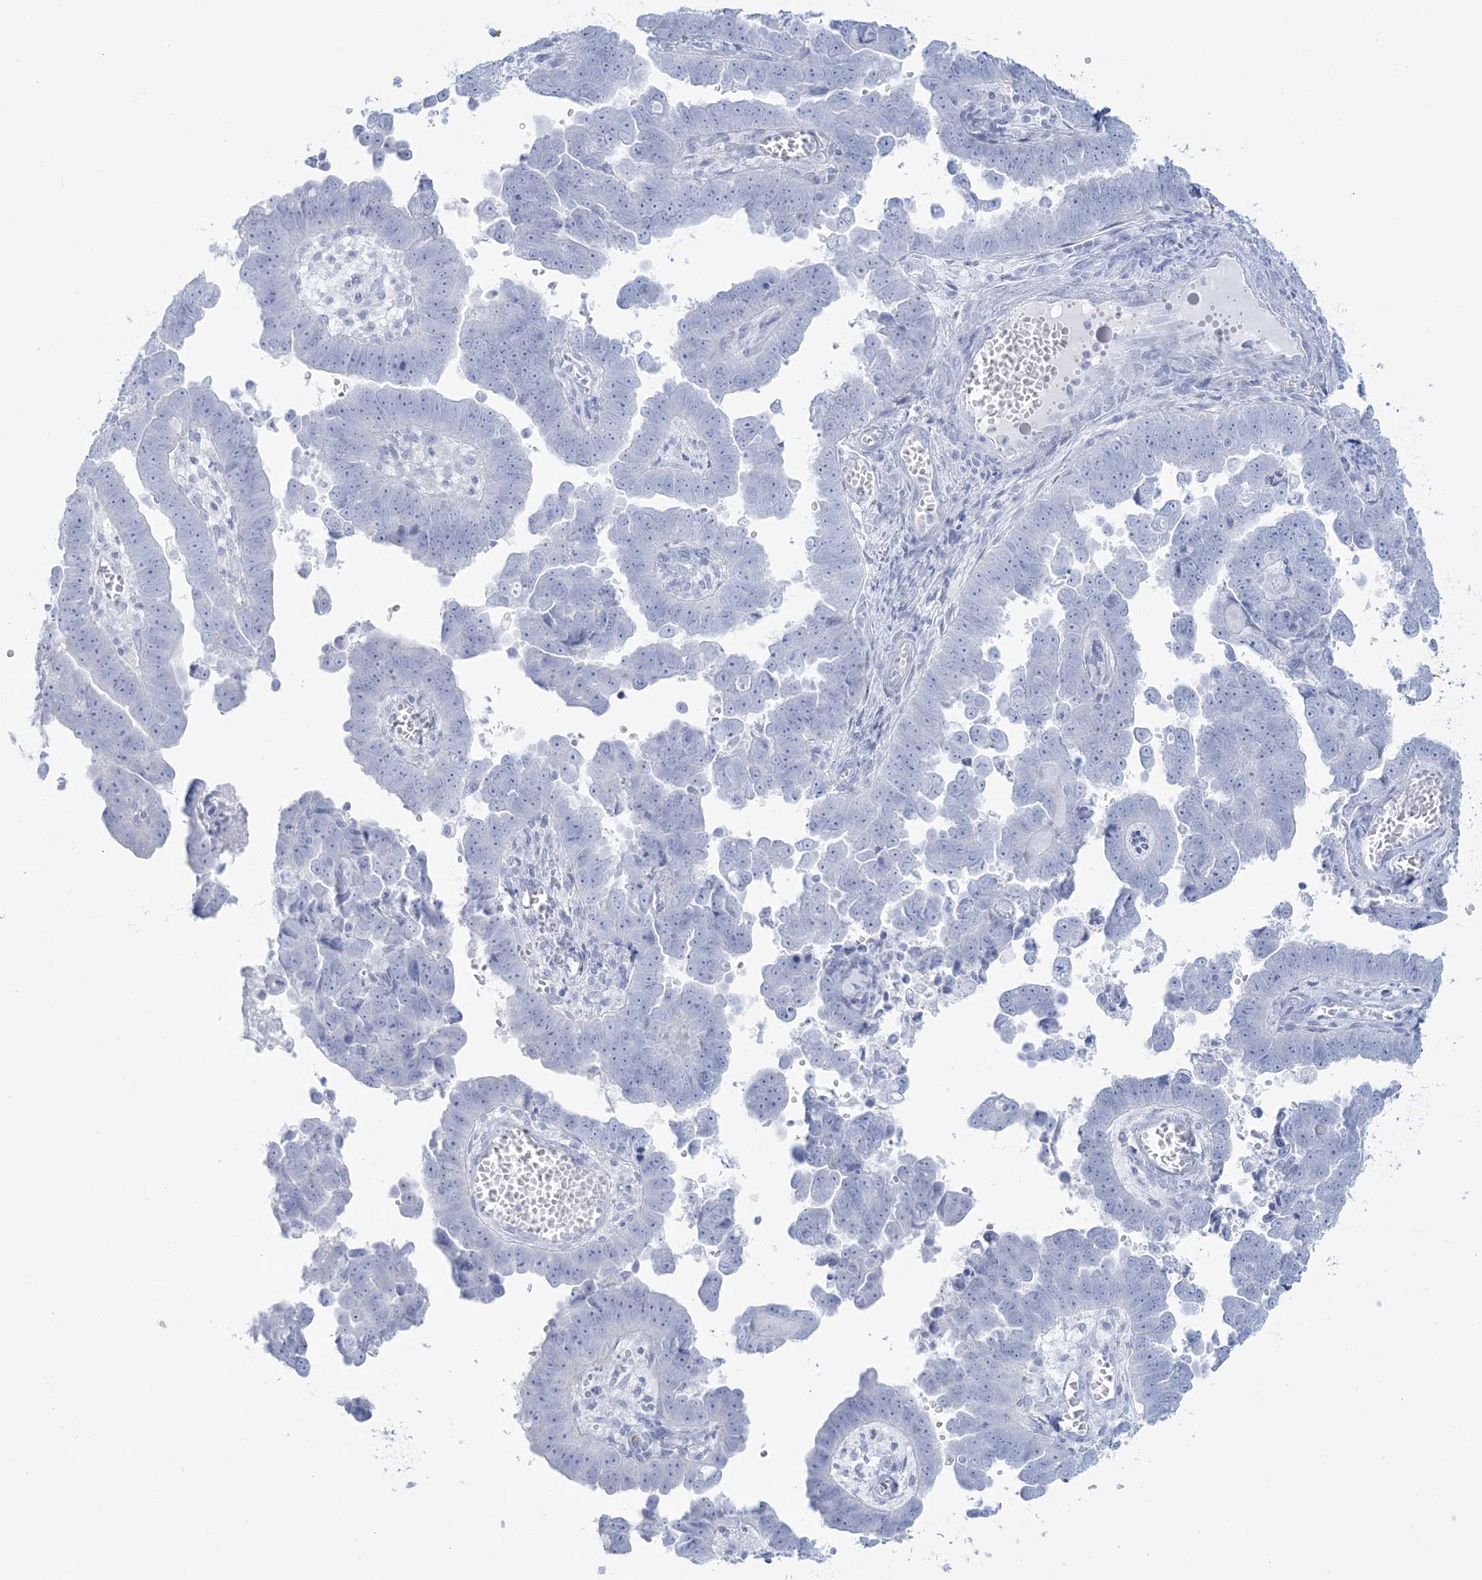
{"staining": {"intensity": "negative", "quantity": "none", "location": "none"}, "tissue": "endometrial cancer", "cell_type": "Tumor cells", "image_type": "cancer", "snomed": [{"axis": "morphology", "description": "Adenocarcinoma, NOS"}, {"axis": "topography", "description": "Endometrium"}], "caption": "IHC of endometrial cancer (adenocarcinoma) displays no staining in tumor cells. The staining is performed using DAB brown chromogen with nuclei counter-stained in using hematoxylin.", "gene": "ADGB", "patient": {"sex": "female", "age": 75}}